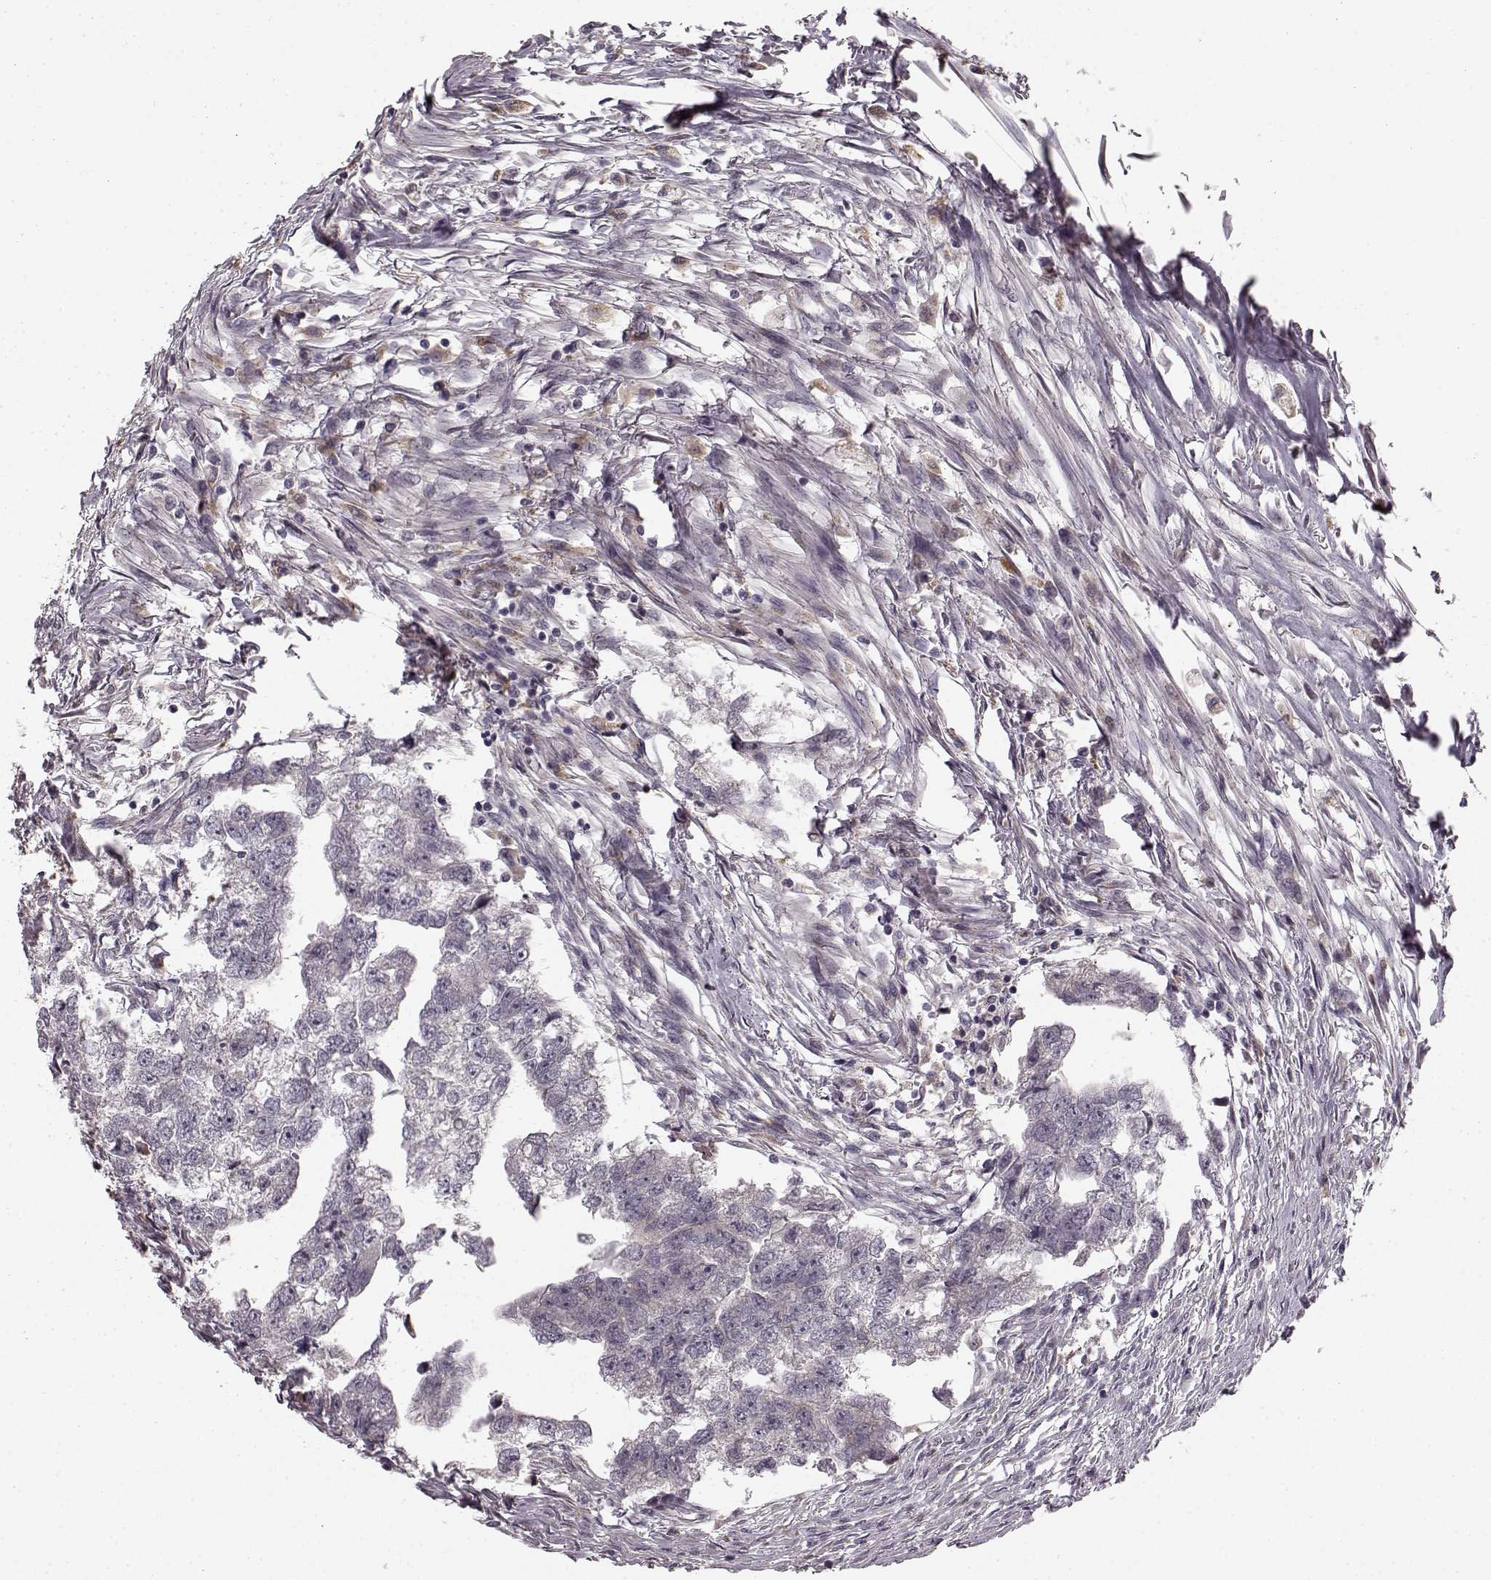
{"staining": {"intensity": "negative", "quantity": "none", "location": "none"}, "tissue": "testis cancer", "cell_type": "Tumor cells", "image_type": "cancer", "snomed": [{"axis": "morphology", "description": "Carcinoma, Embryonal, NOS"}, {"axis": "morphology", "description": "Teratoma, malignant, NOS"}, {"axis": "topography", "description": "Testis"}], "caption": "Testis embryonal carcinoma was stained to show a protein in brown. There is no significant expression in tumor cells. (Stains: DAB (3,3'-diaminobenzidine) immunohistochemistry with hematoxylin counter stain, Microscopy: brightfield microscopy at high magnification).", "gene": "HMMR", "patient": {"sex": "male", "age": 44}}